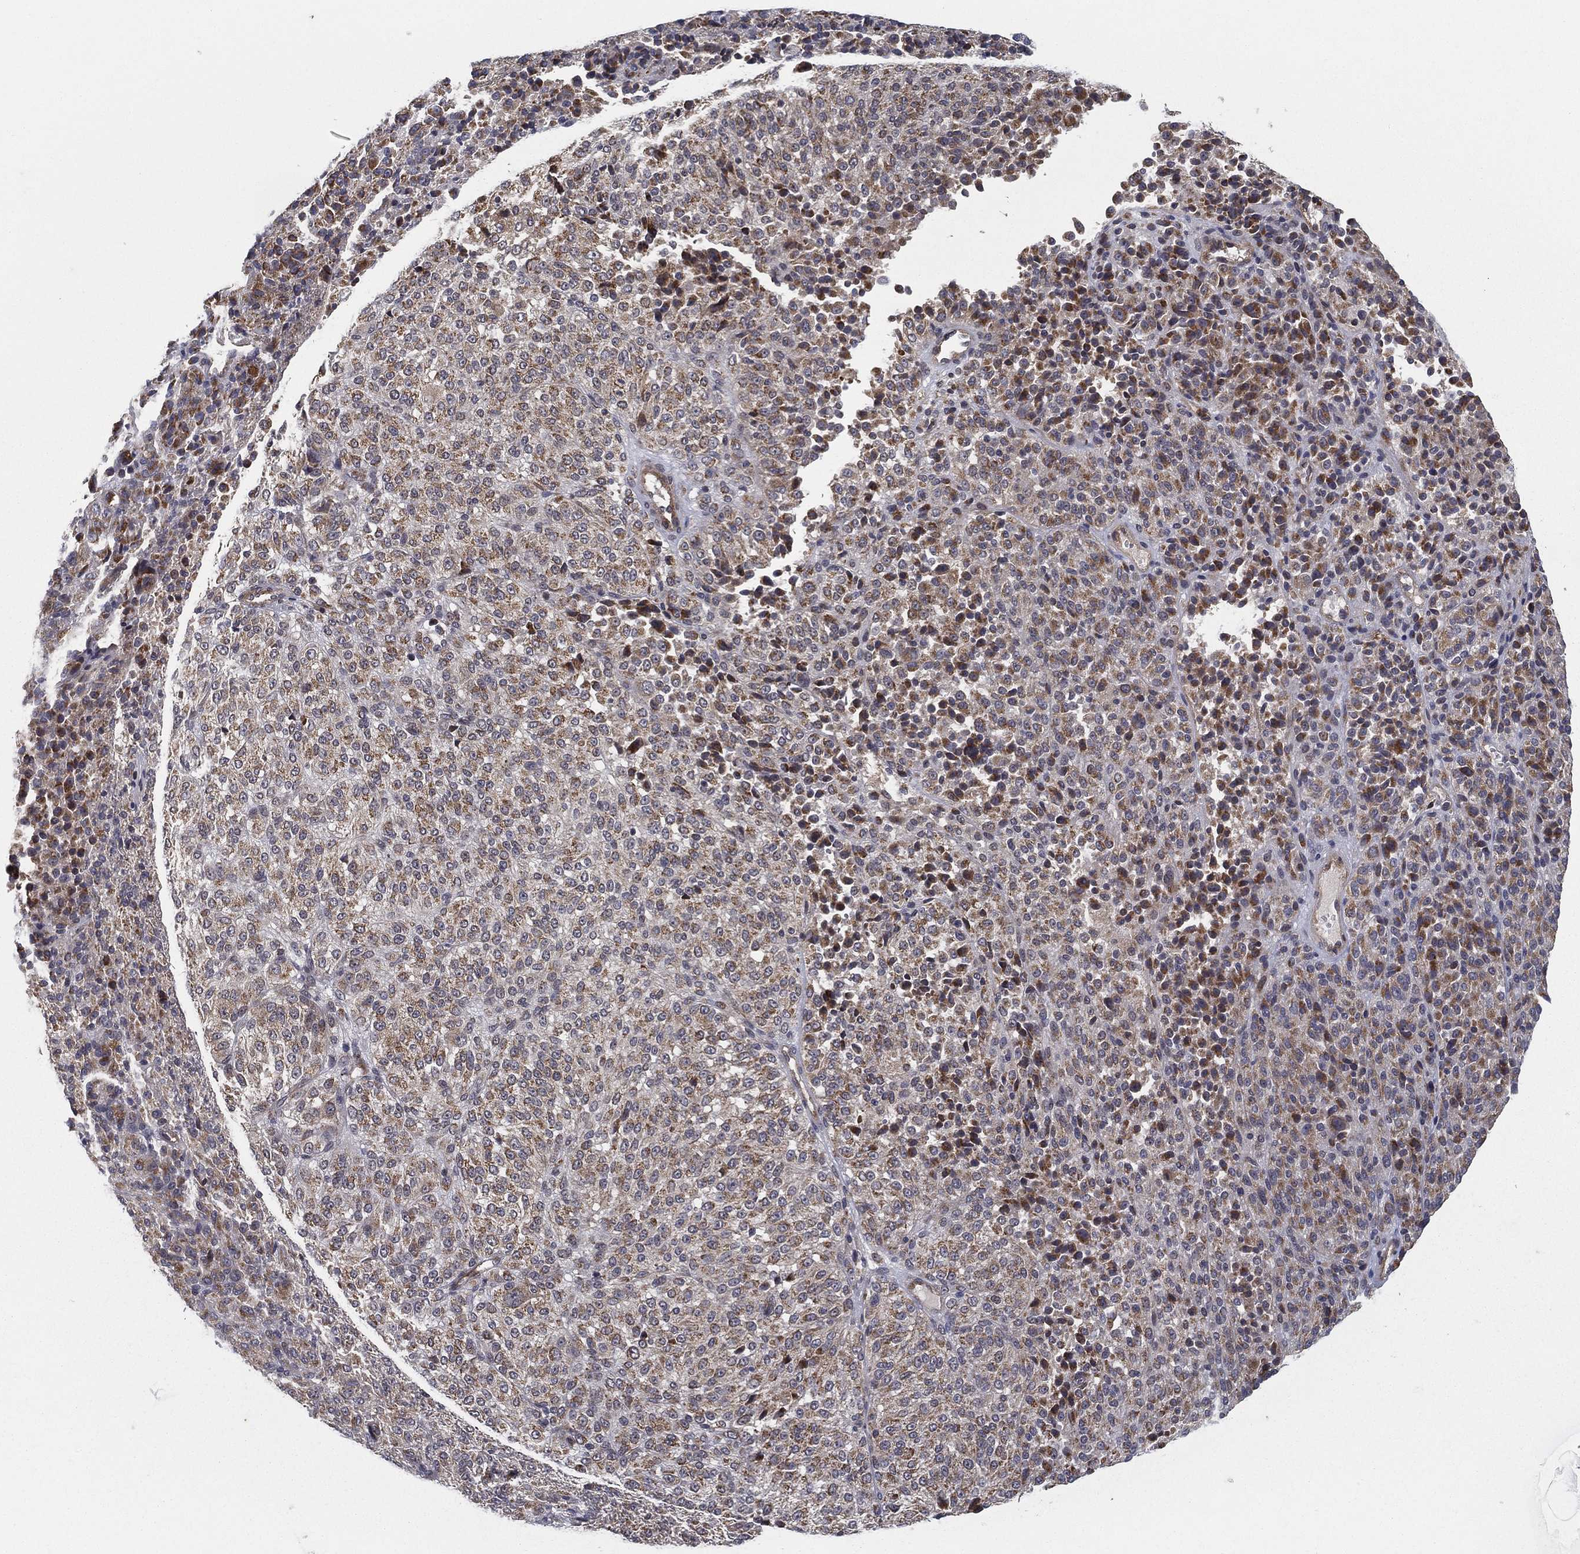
{"staining": {"intensity": "moderate", "quantity": ">75%", "location": "cytoplasmic/membranous"}, "tissue": "melanoma", "cell_type": "Tumor cells", "image_type": "cancer", "snomed": [{"axis": "morphology", "description": "Malignant melanoma, Metastatic site"}, {"axis": "topography", "description": "Brain"}], "caption": "Brown immunohistochemical staining in malignant melanoma (metastatic site) reveals moderate cytoplasmic/membranous staining in approximately >75% of tumor cells. (IHC, brightfield microscopy, high magnification).", "gene": "UACA", "patient": {"sex": "female", "age": 56}}